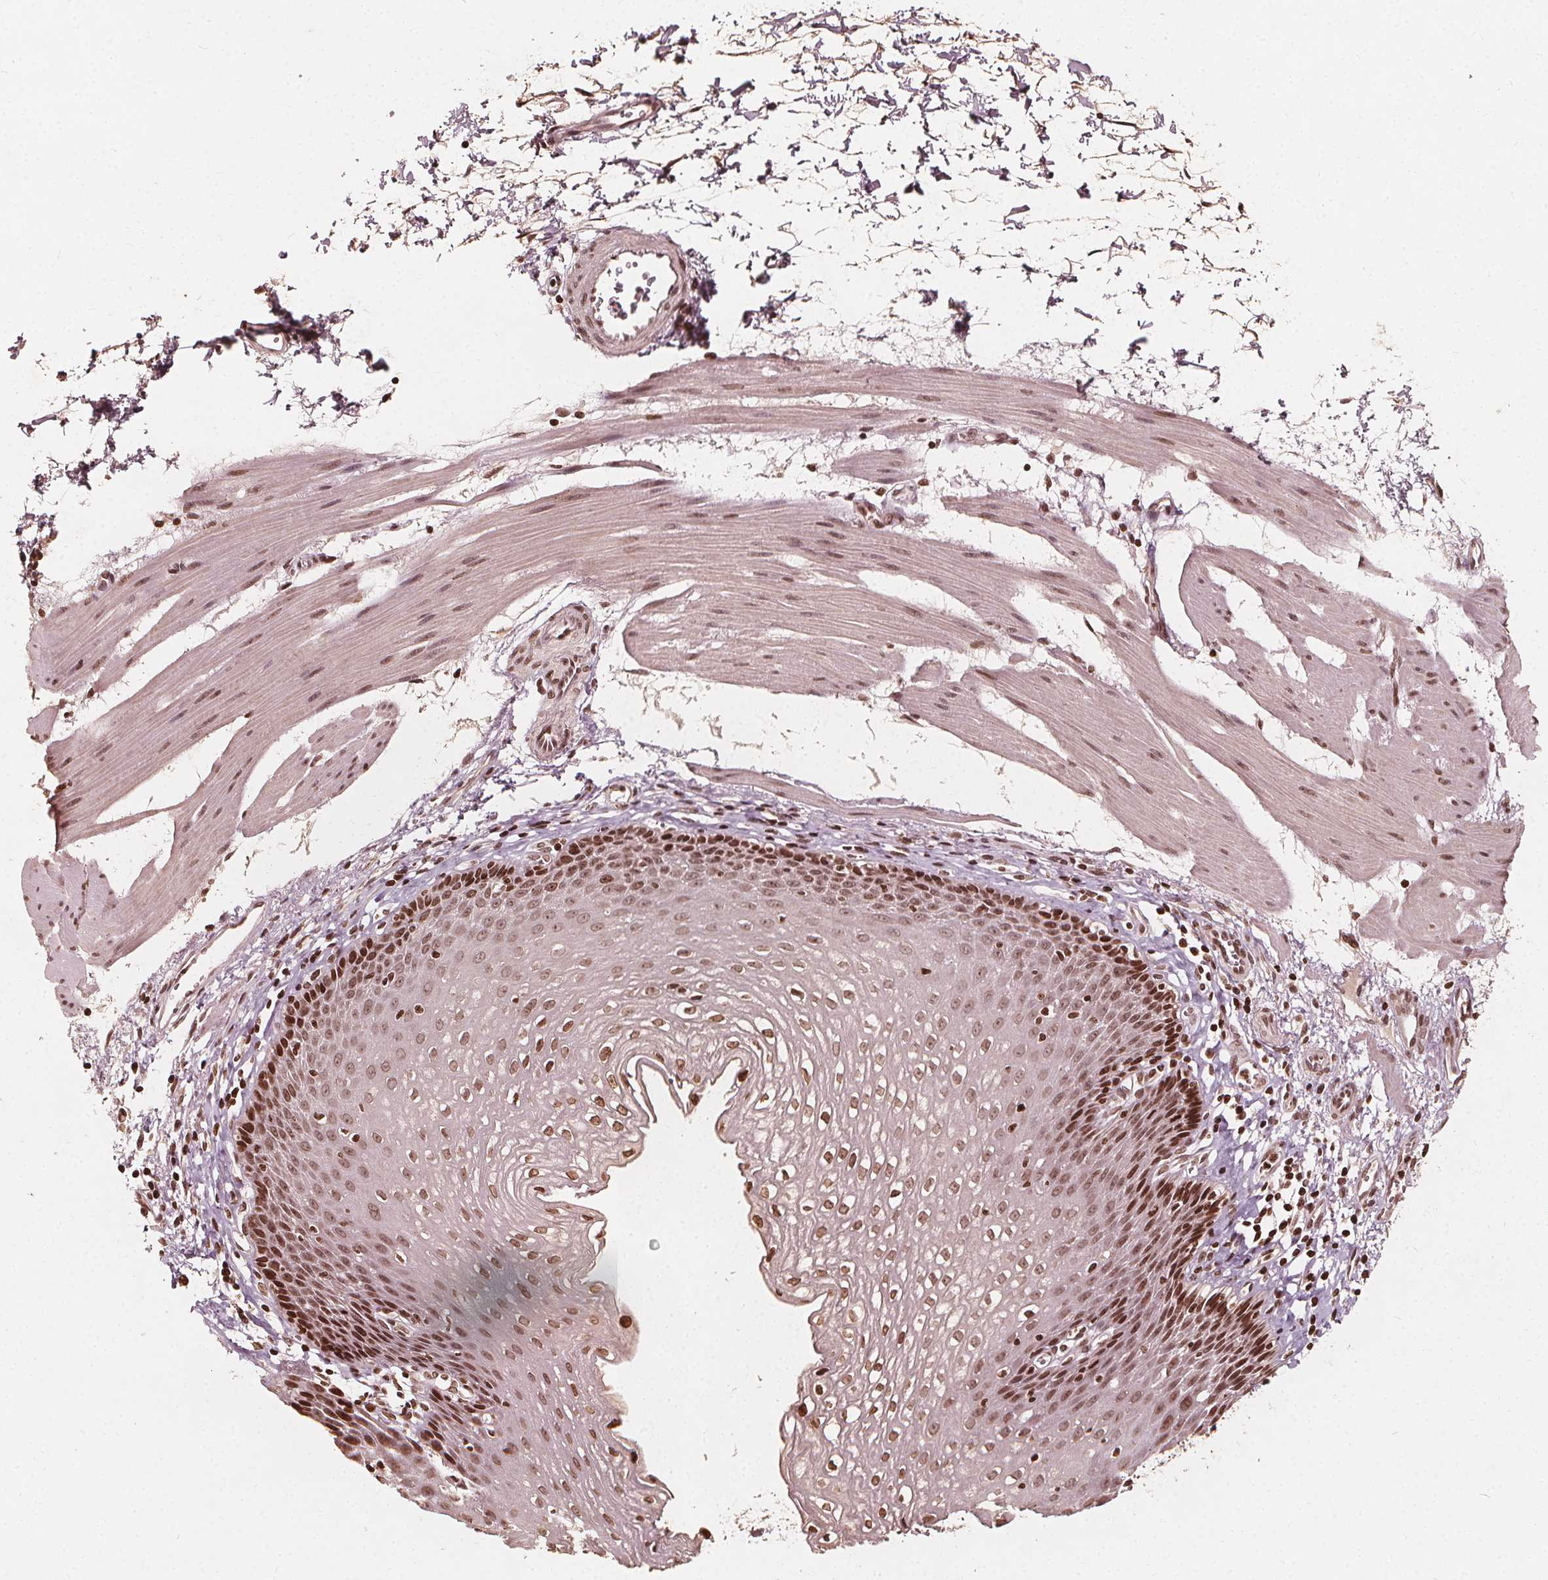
{"staining": {"intensity": "moderate", "quantity": ">75%", "location": "nuclear"}, "tissue": "esophagus", "cell_type": "Squamous epithelial cells", "image_type": "normal", "snomed": [{"axis": "morphology", "description": "Normal tissue, NOS"}, {"axis": "topography", "description": "Esophagus"}], "caption": "This is an image of IHC staining of benign esophagus, which shows moderate positivity in the nuclear of squamous epithelial cells.", "gene": "H3C14", "patient": {"sex": "female", "age": 64}}